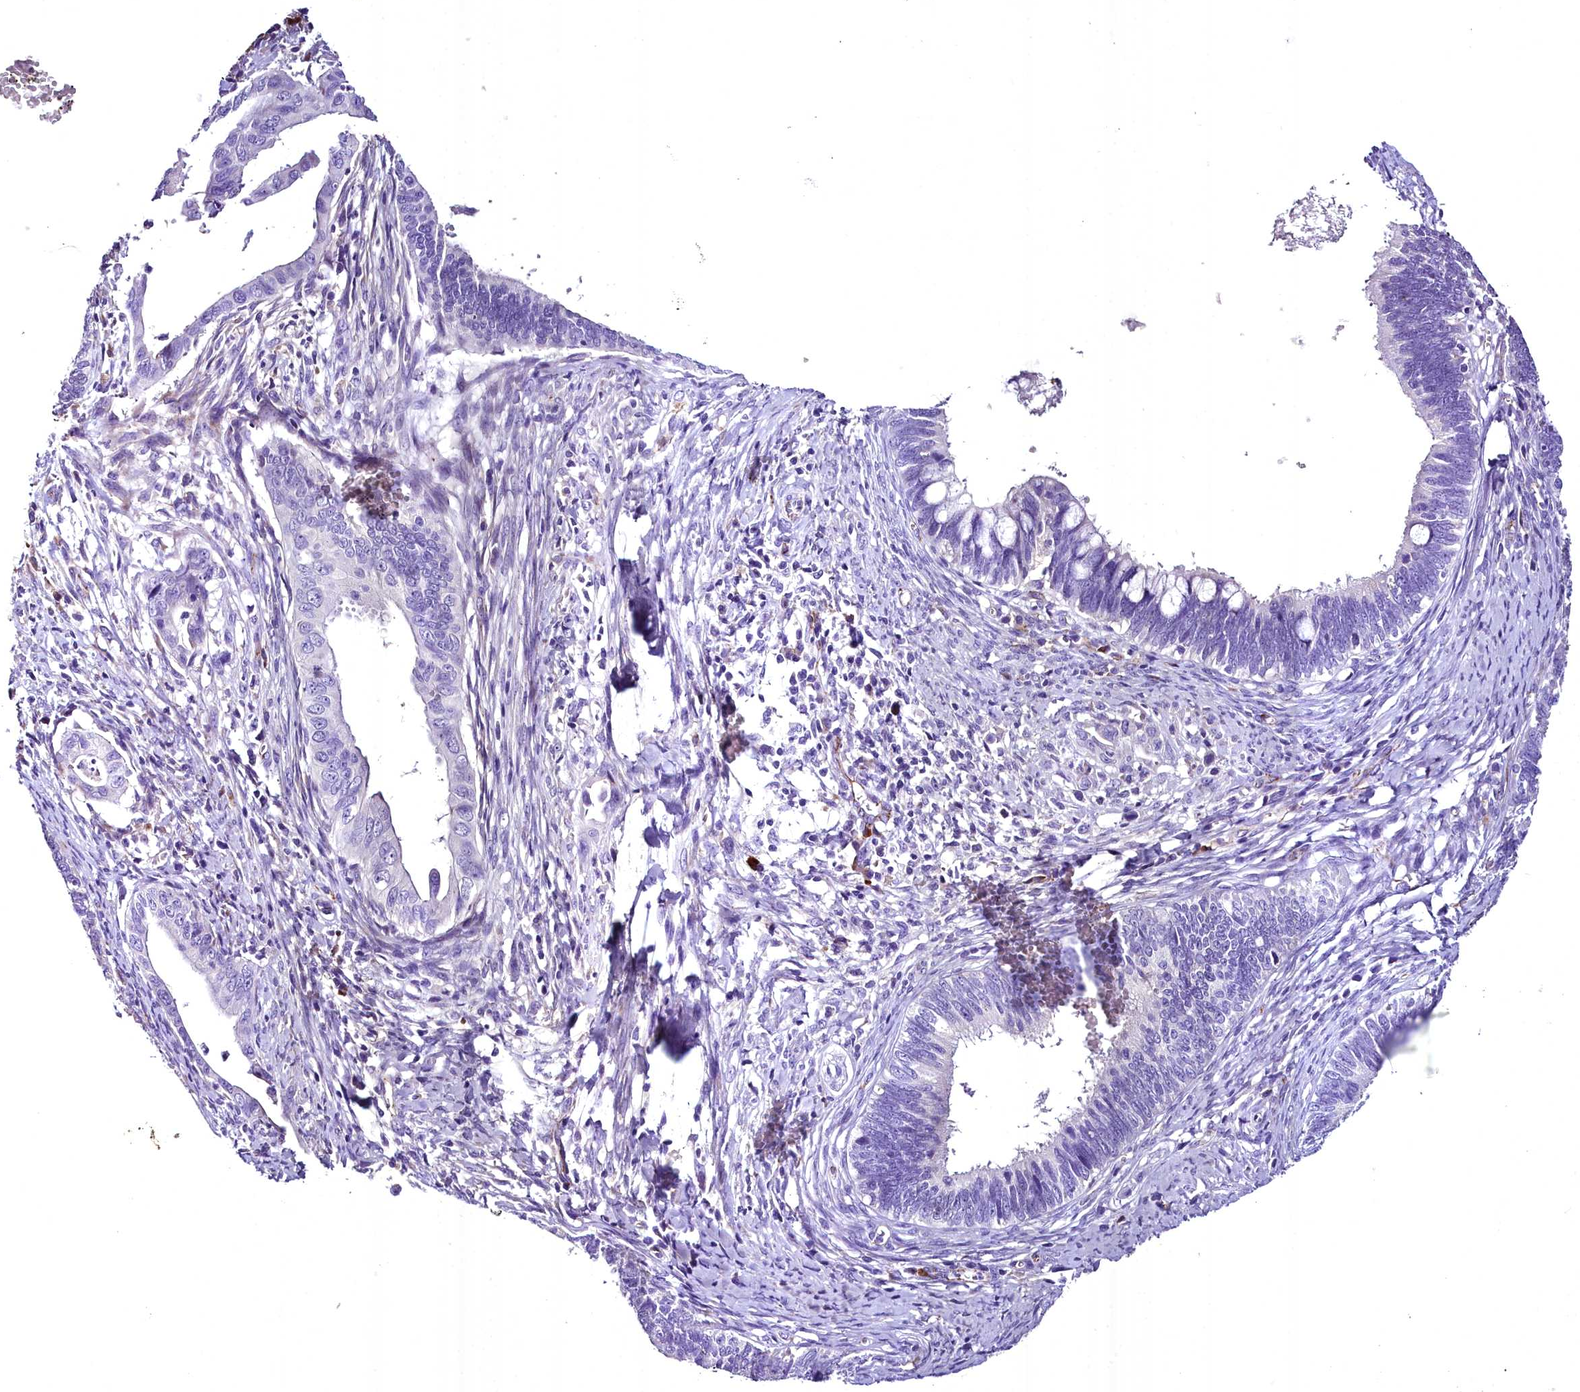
{"staining": {"intensity": "negative", "quantity": "none", "location": "none"}, "tissue": "cervical cancer", "cell_type": "Tumor cells", "image_type": "cancer", "snomed": [{"axis": "morphology", "description": "Adenocarcinoma, NOS"}, {"axis": "topography", "description": "Cervix"}], "caption": "This photomicrograph is of cervical cancer (adenocarcinoma) stained with immunohistochemistry to label a protein in brown with the nuclei are counter-stained blue. There is no expression in tumor cells.", "gene": "MS4A18", "patient": {"sex": "female", "age": 42}}